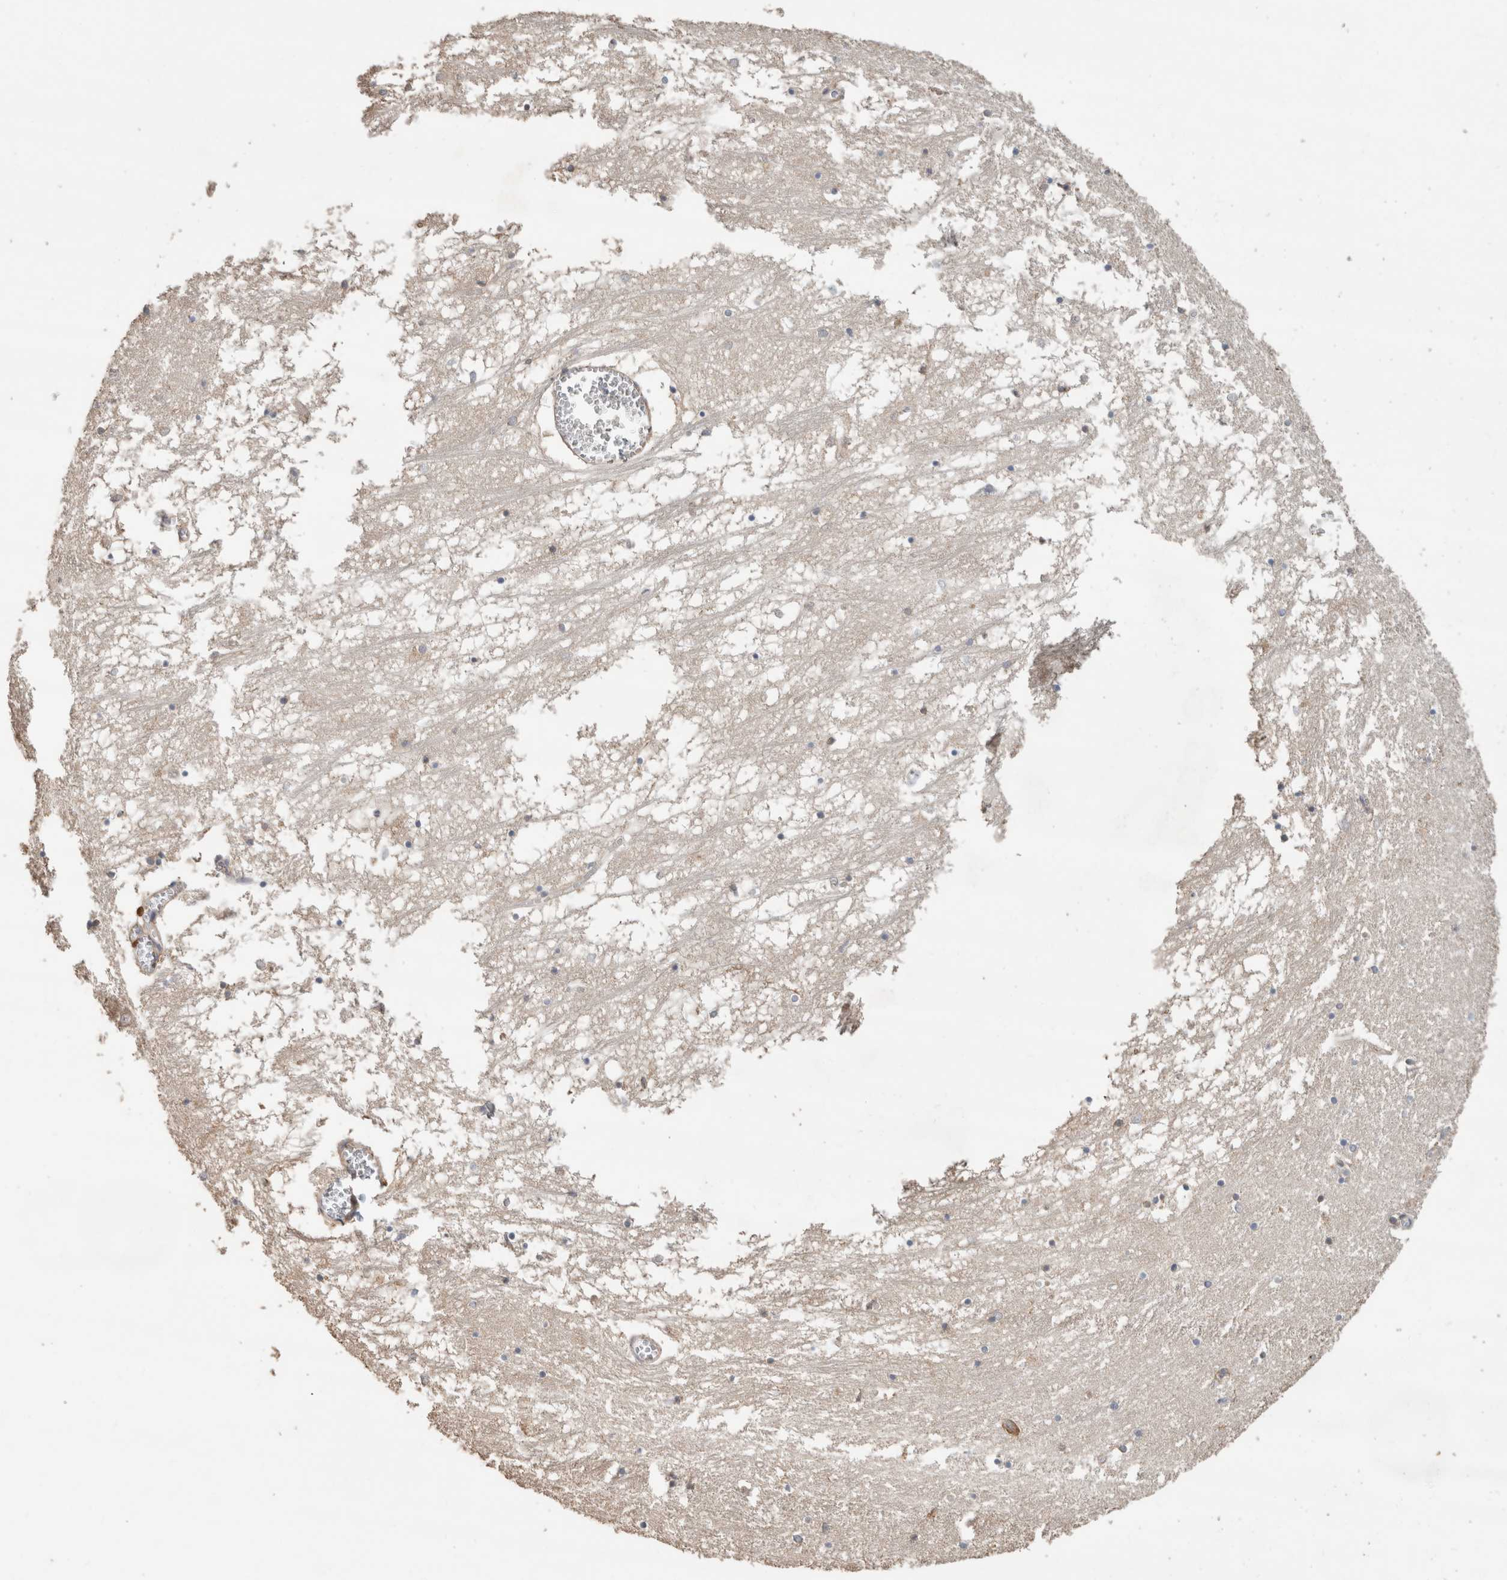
{"staining": {"intensity": "moderate", "quantity": "<25%", "location": "cytoplasmic/membranous"}, "tissue": "hippocampus", "cell_type": "Glial cells", "image_type": "normal", "snomed": [{"axis": "morphology", "description": "Normal tissue, NOS"}, {"axis": "topography", "description": "Hippocampus"}], "caption": "Protein analysis of normal hippocampus displays moderate cytoplasmic/membranous expression in approximately <25% of glial cells. (DAB = brown stain, brightfield microscopy at high magnification).", "gene": "EIF4G3", "patient": {"sex": "male", "age": 70}}